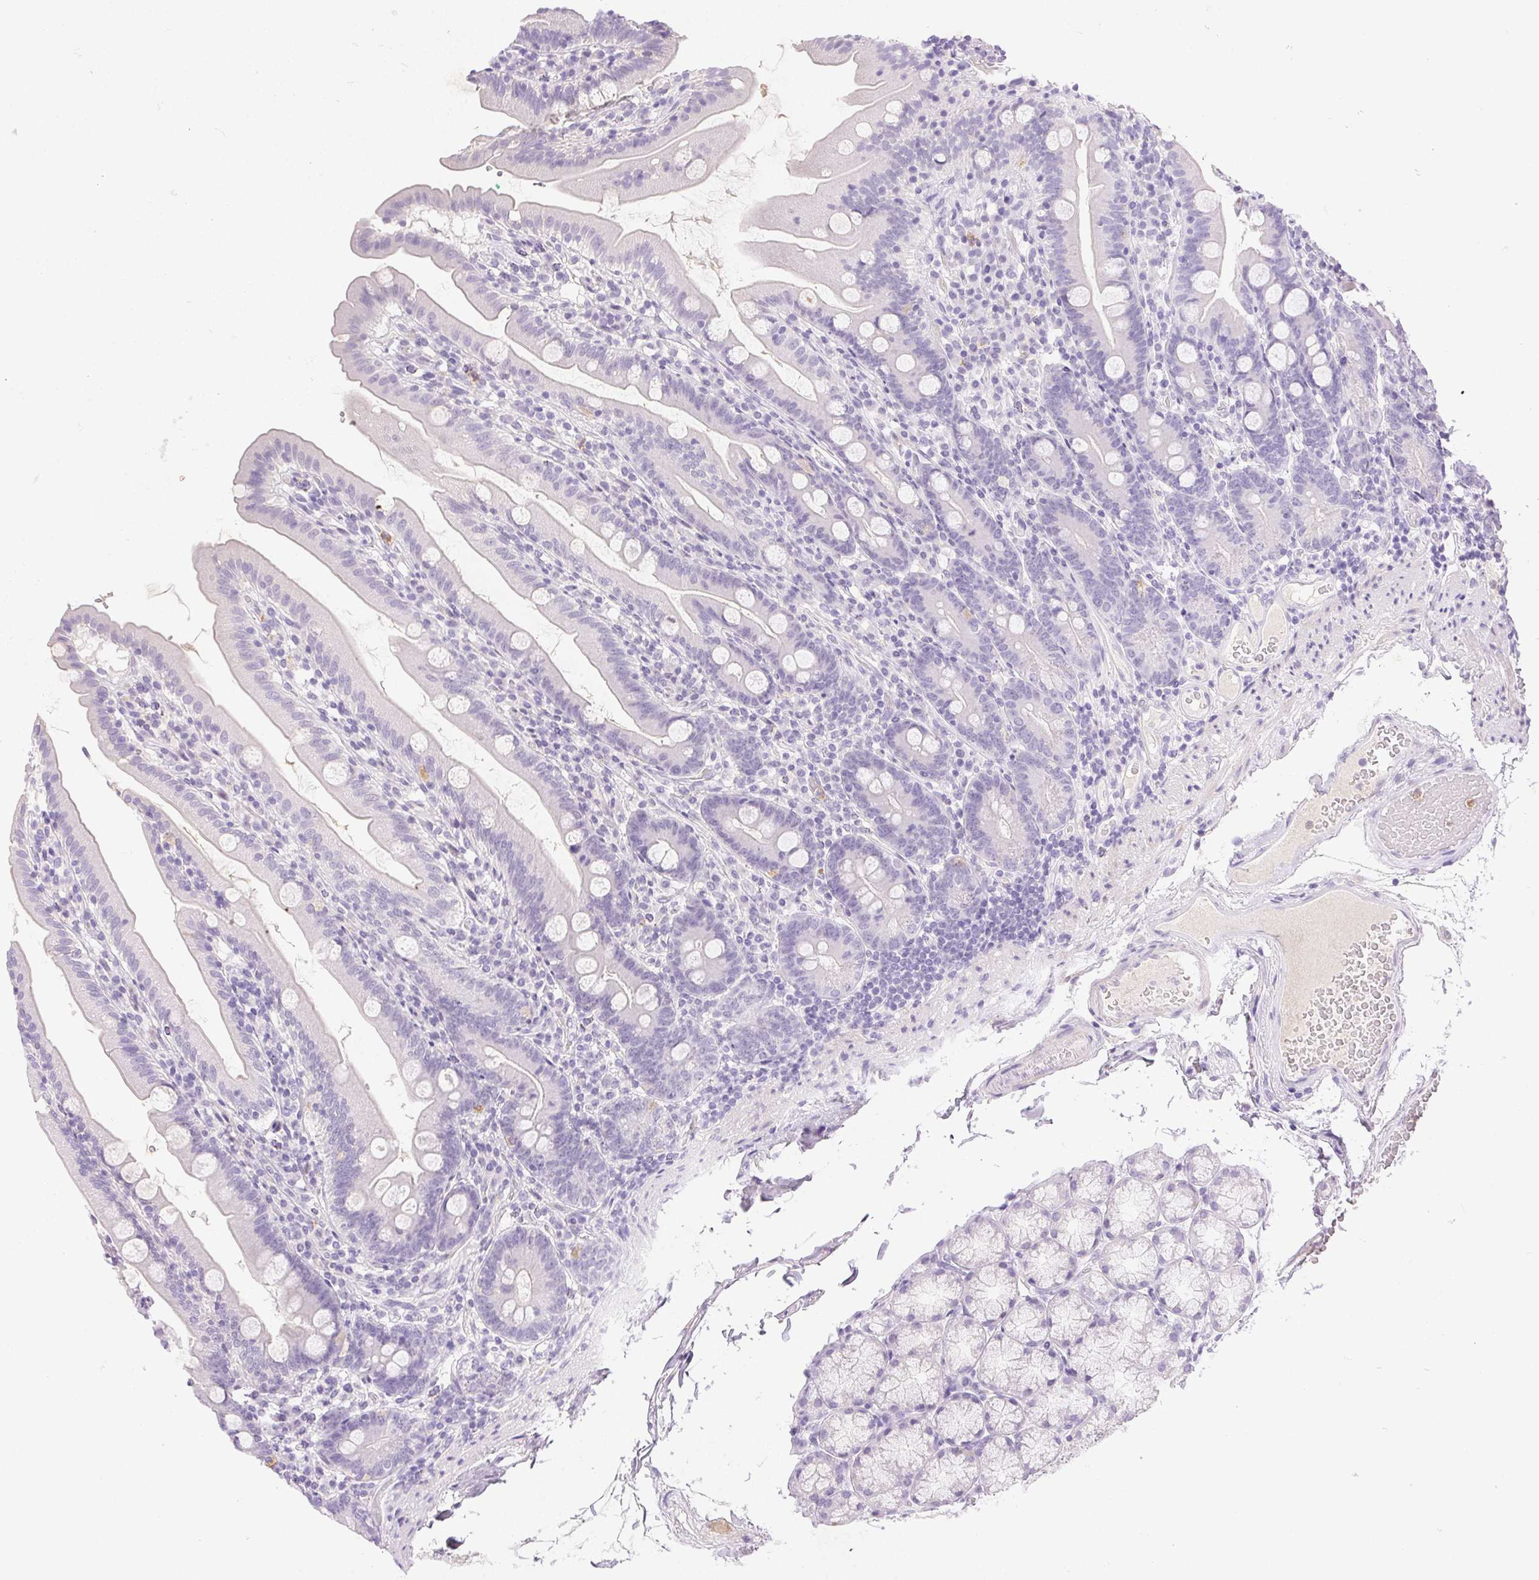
{"staining": {"intensity": "negative", "quantity": "none", "location": "none"}, "tissue": "duodenum", "cell_type": "Glandular cells", "image_type": "normal", "snomed": [{"axis": "morphology", "description": "Normal tissue, NOS"}, {"axis": "topography", "description": "Duodenum"}], "caption": "This micrograph is of benign duodenum stained with immunohistochemistry to label a protein in brown with the nuclei are counter-stained blue. There is no staining in glandular cells.", "gene": "EMX2", "patient": {"sex": "female", "age": 67}}